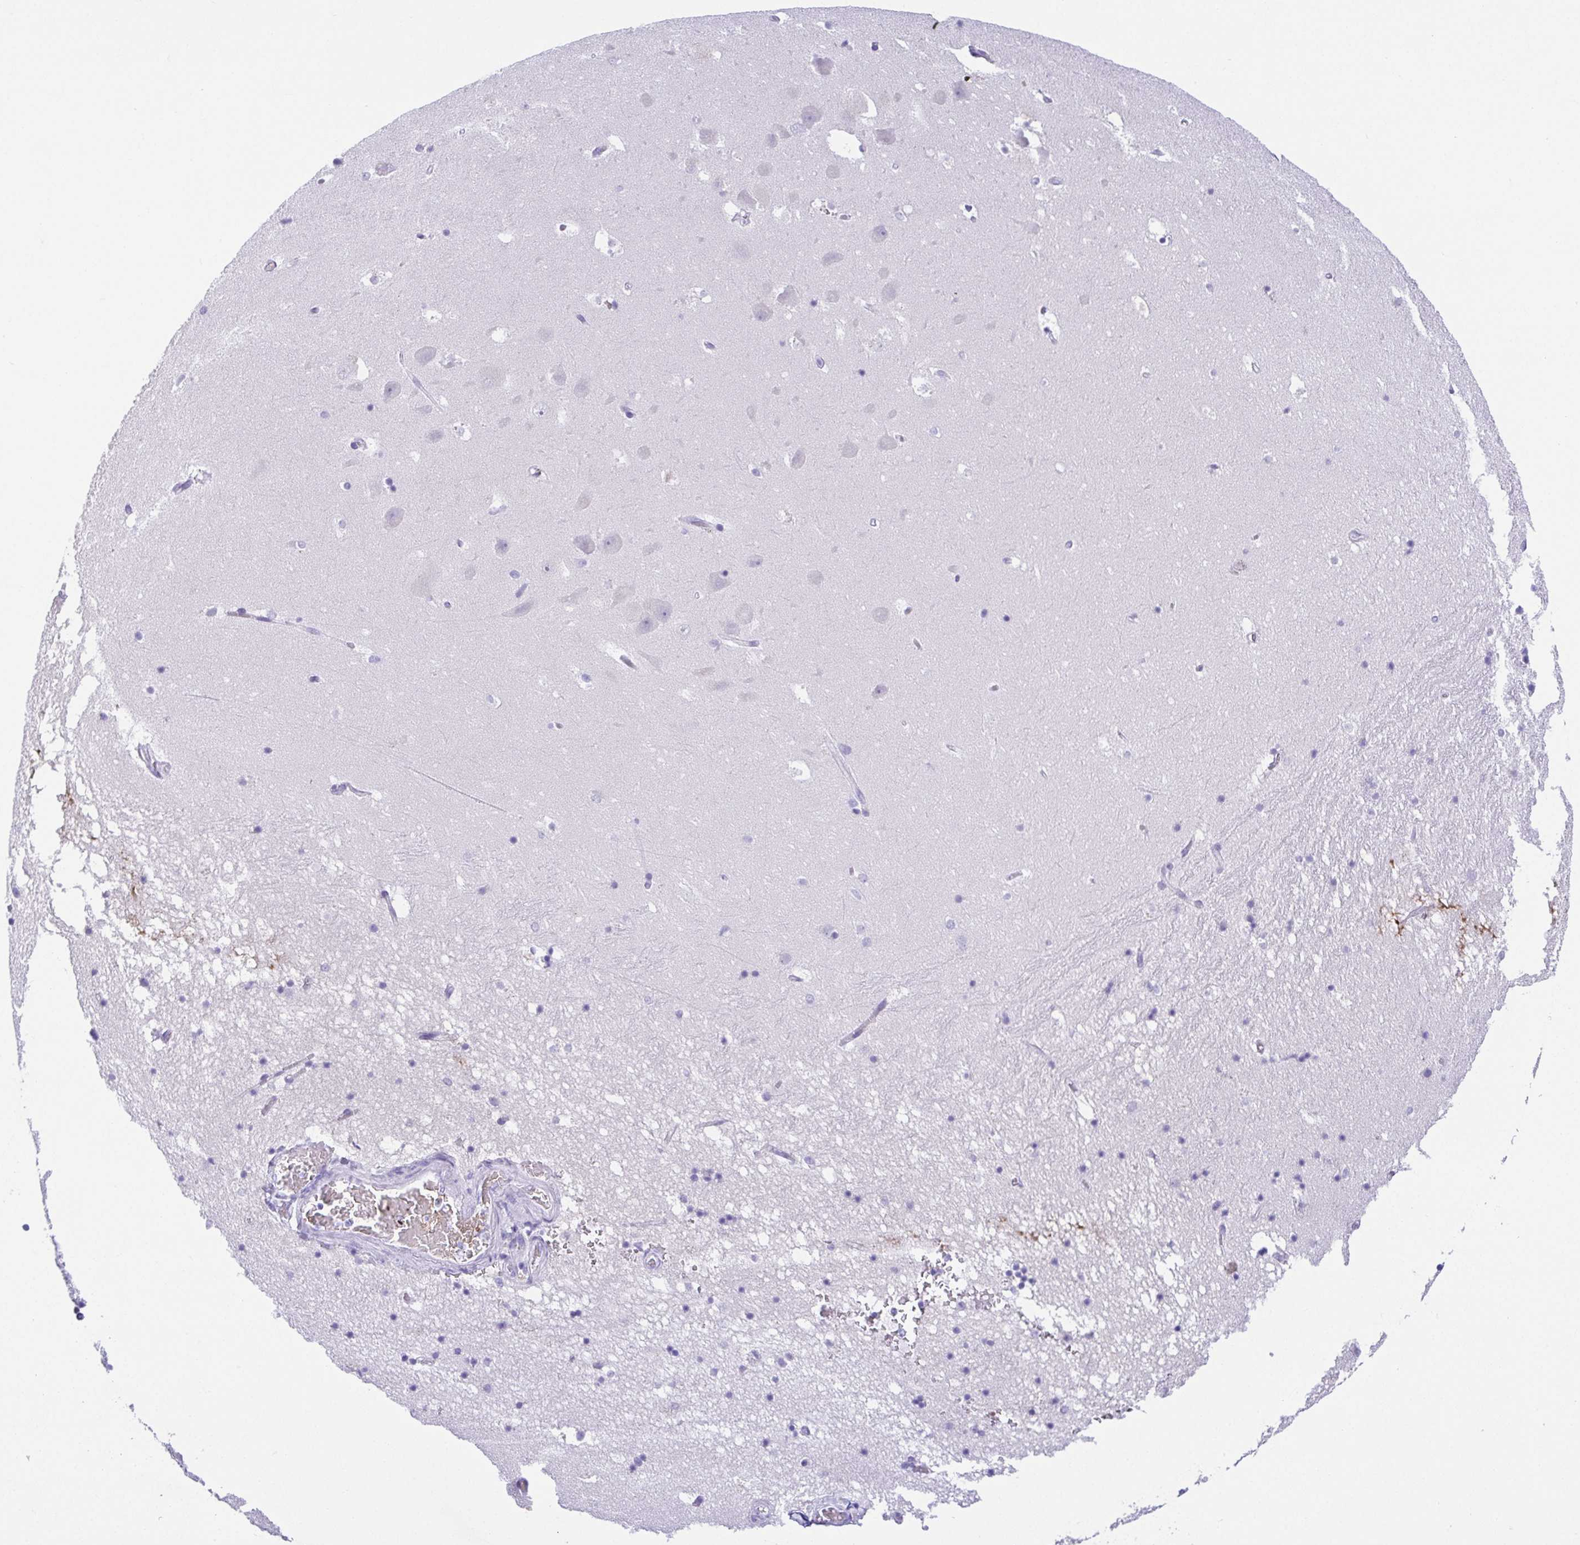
{"staining": {"intensity": "negative", "quantity": "none", "location": "none"}, "tissue": "hippocampus", "cell_type": "Glial cells", "image_type": "normal", "snomed": [{"axis": "morphology", "description": "Normal tissue, NOS"}, {"axis": "topography", "description": "Hippocampus"}], "caption": "An image of hippocampus stained for a protein demonstrates no brown staining in glial cells.", "gene": "SPATA4", "patient": {"sex": "male", "age": 58}}